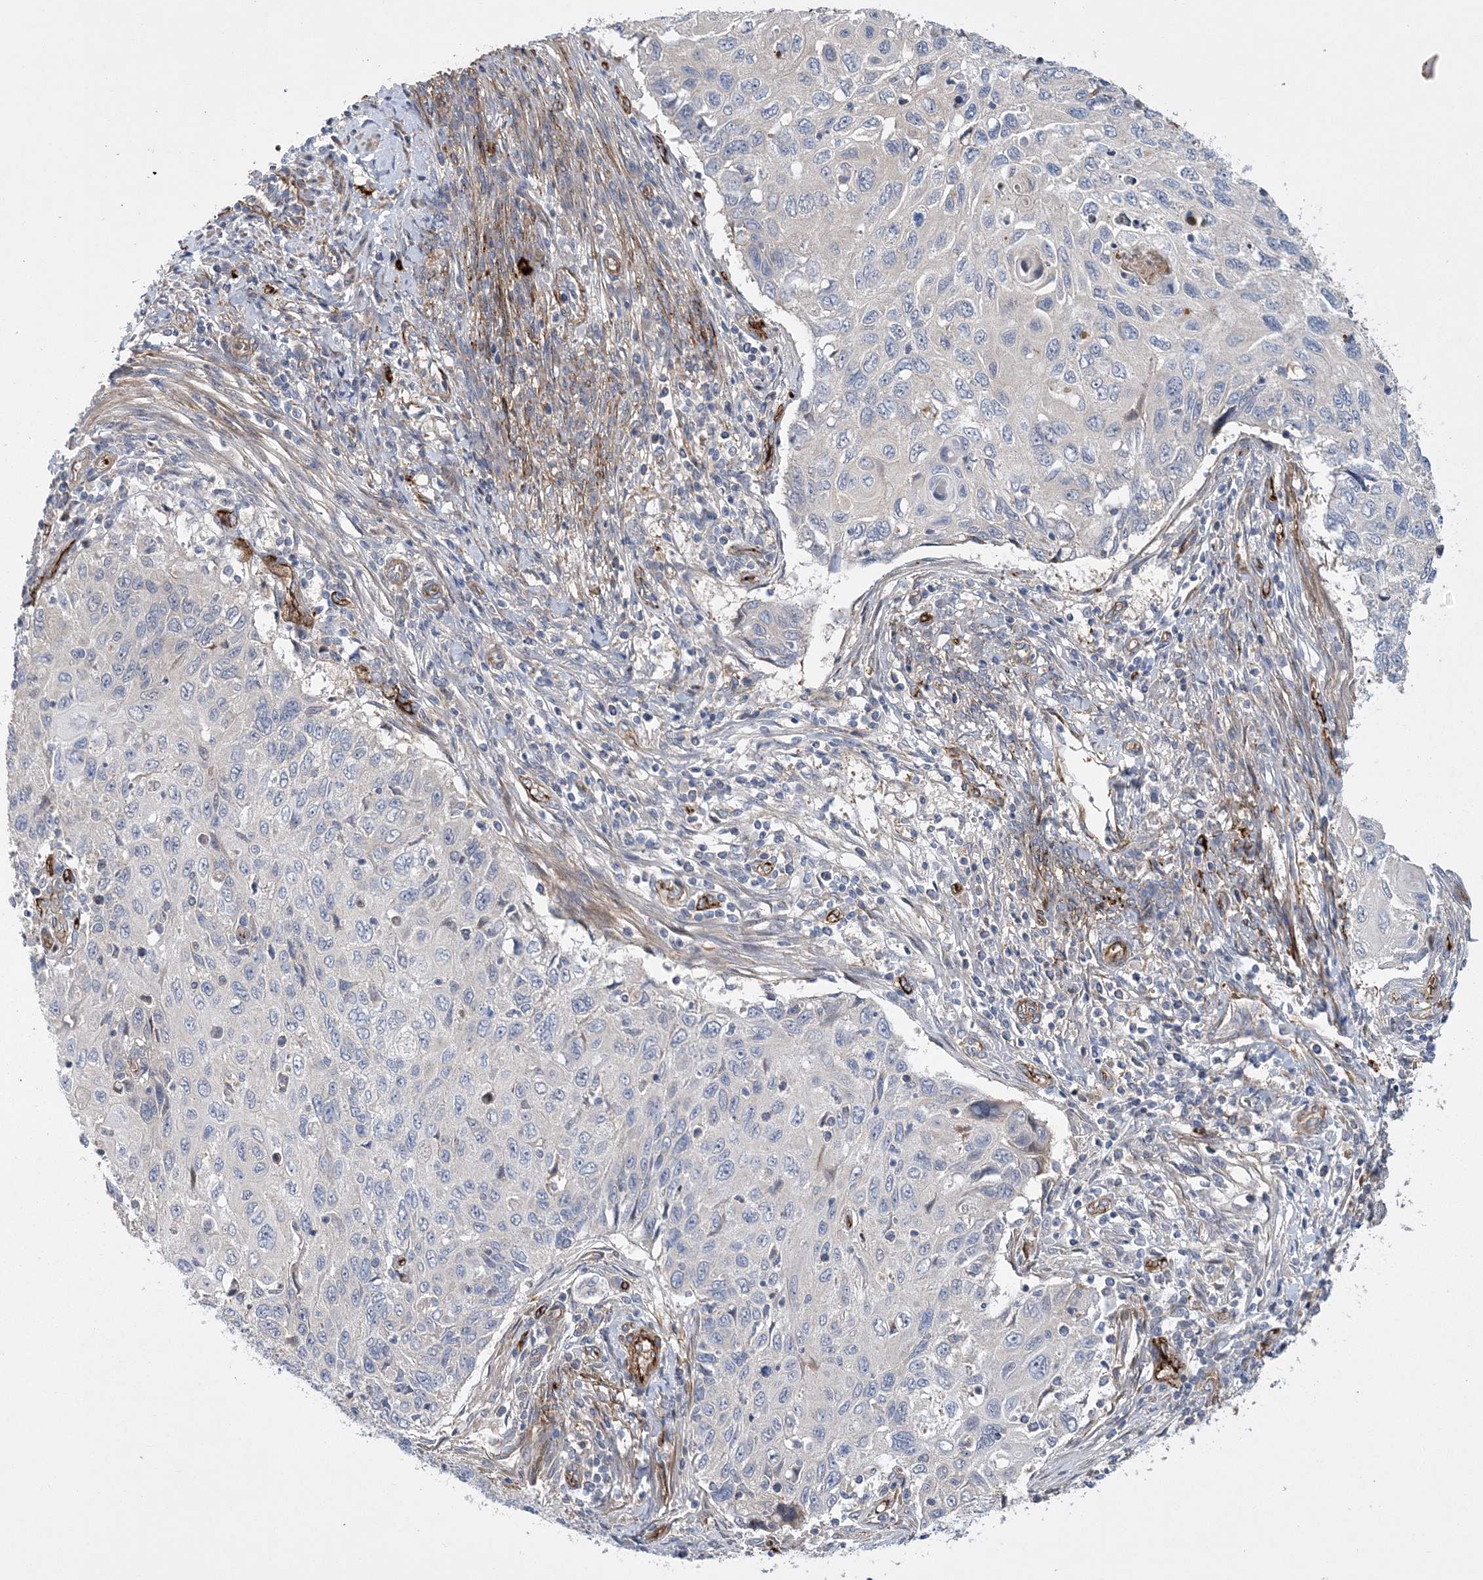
{"staining": {"intensity": "negative", "quantity": "none", "location": "none"}, "tissue": "cervical cancer", "cell_type": "Tumor cells", "image_type": "cancer", "snomed": [{"axis": "morphology", "description": "Squamous cell carcinoma, NOS"}, {"axis": "topography", "description": "Cervix"}], "caption": "IHC of human squamous cell carcinoma (cervical) shows no expression in tumor cells.", "gene": "CALN1", "patient": {"sex": "female", "age": 70}}